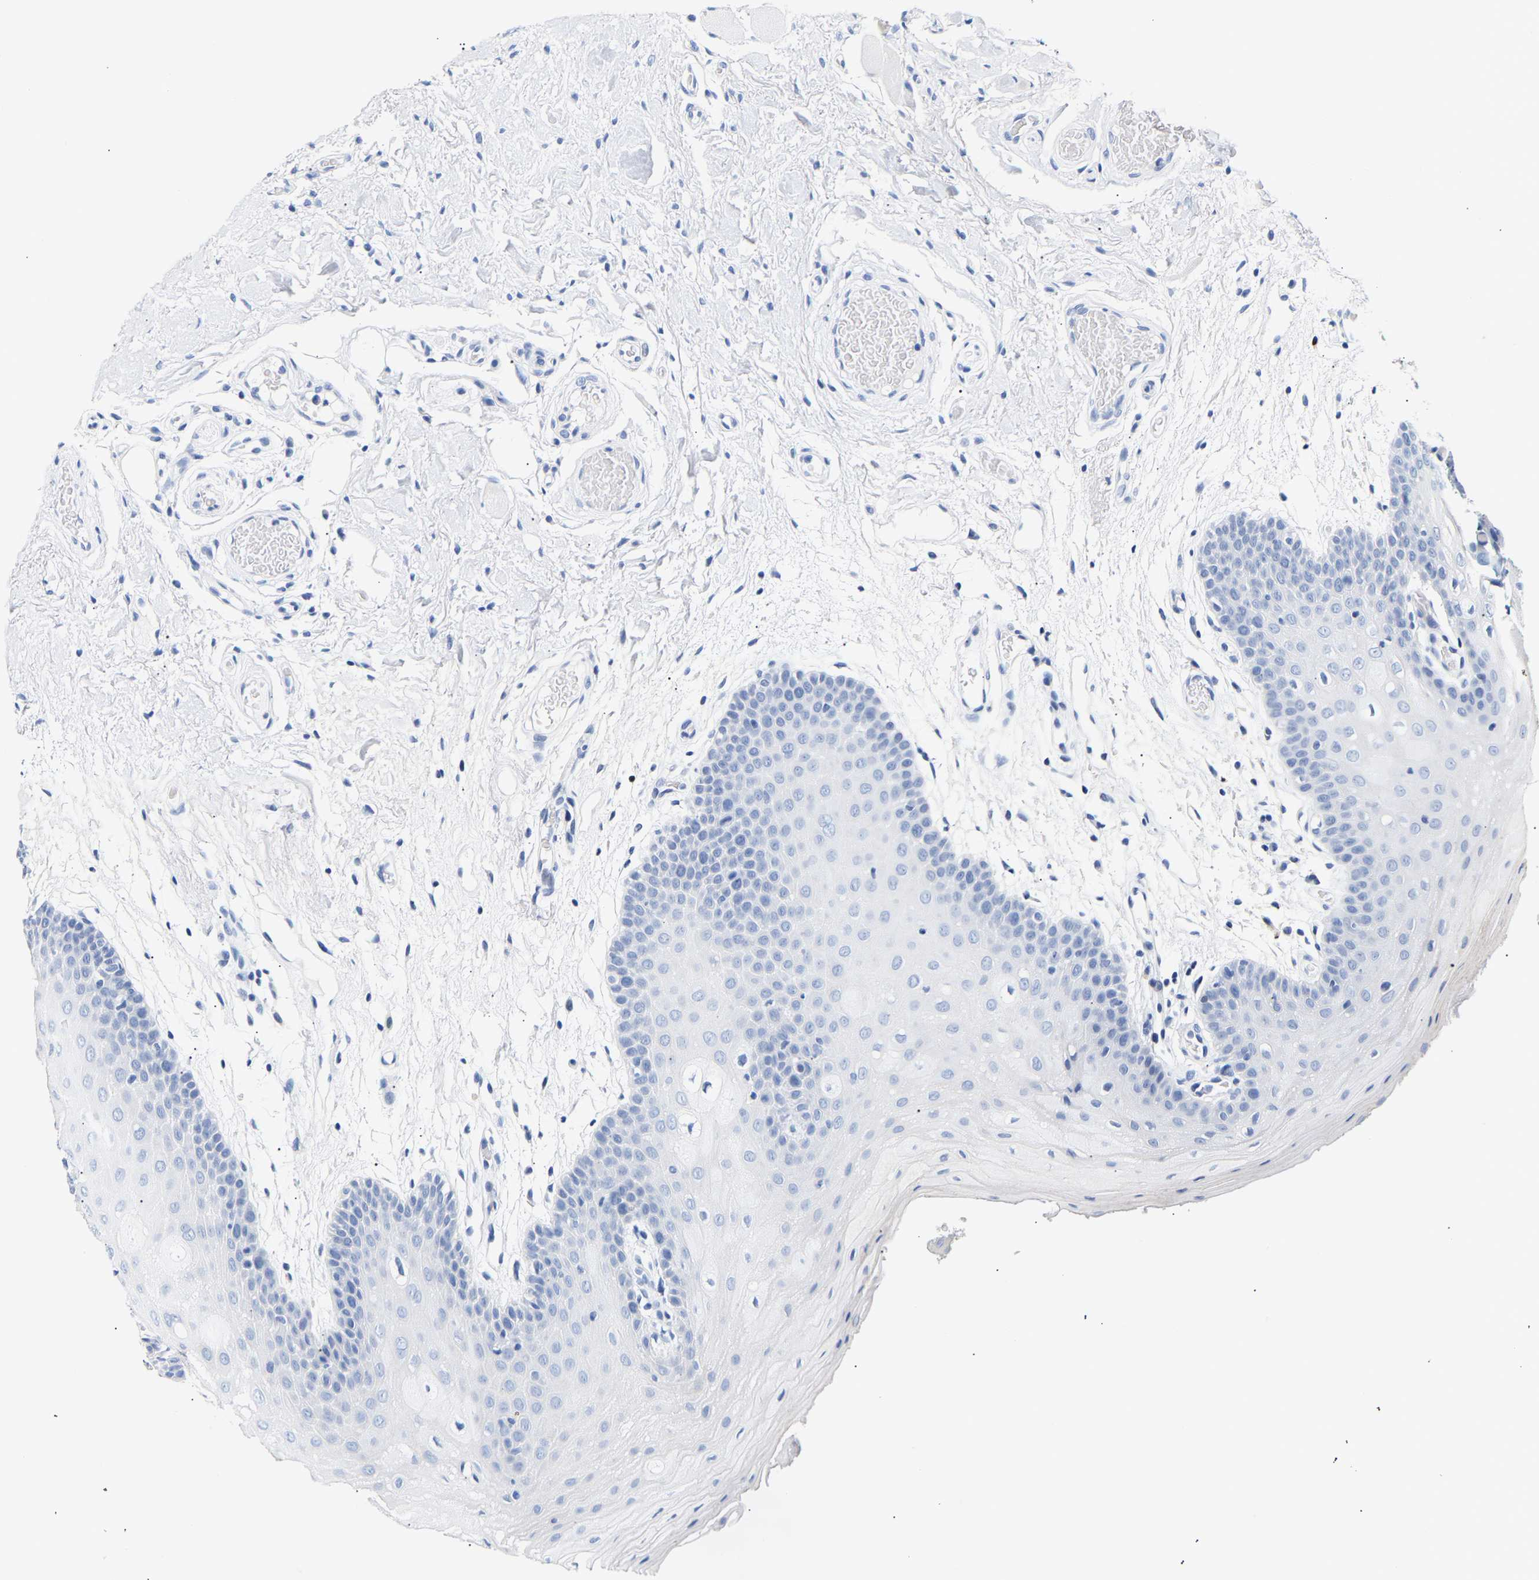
{"staining": {"intensity": "negative", "quantity": "none", "location": "none"}, "tissue": "oral mucosa", "cell_type": "Squamous epithelial cells", "image_type": "normal", "snomed": [{"axis": "morphology", "description": "Normal tissue, NOS"}, {"axis": "morphology", "description": "Squamous cell carcinoma, NOS"}, {"axis": "topography", "description": "Oral tissue"}, {"axis": "topography", "description": "Head-Neck"}], "caption": "The micrograph displays no significant positivity in squamous epithelial cells of oral mucosa. (DAB immunohistochemistry (IHC) with hematoxylin counter stain).", "gene": "SPINK2", "patient": {"sex": "male", "age": 71}}